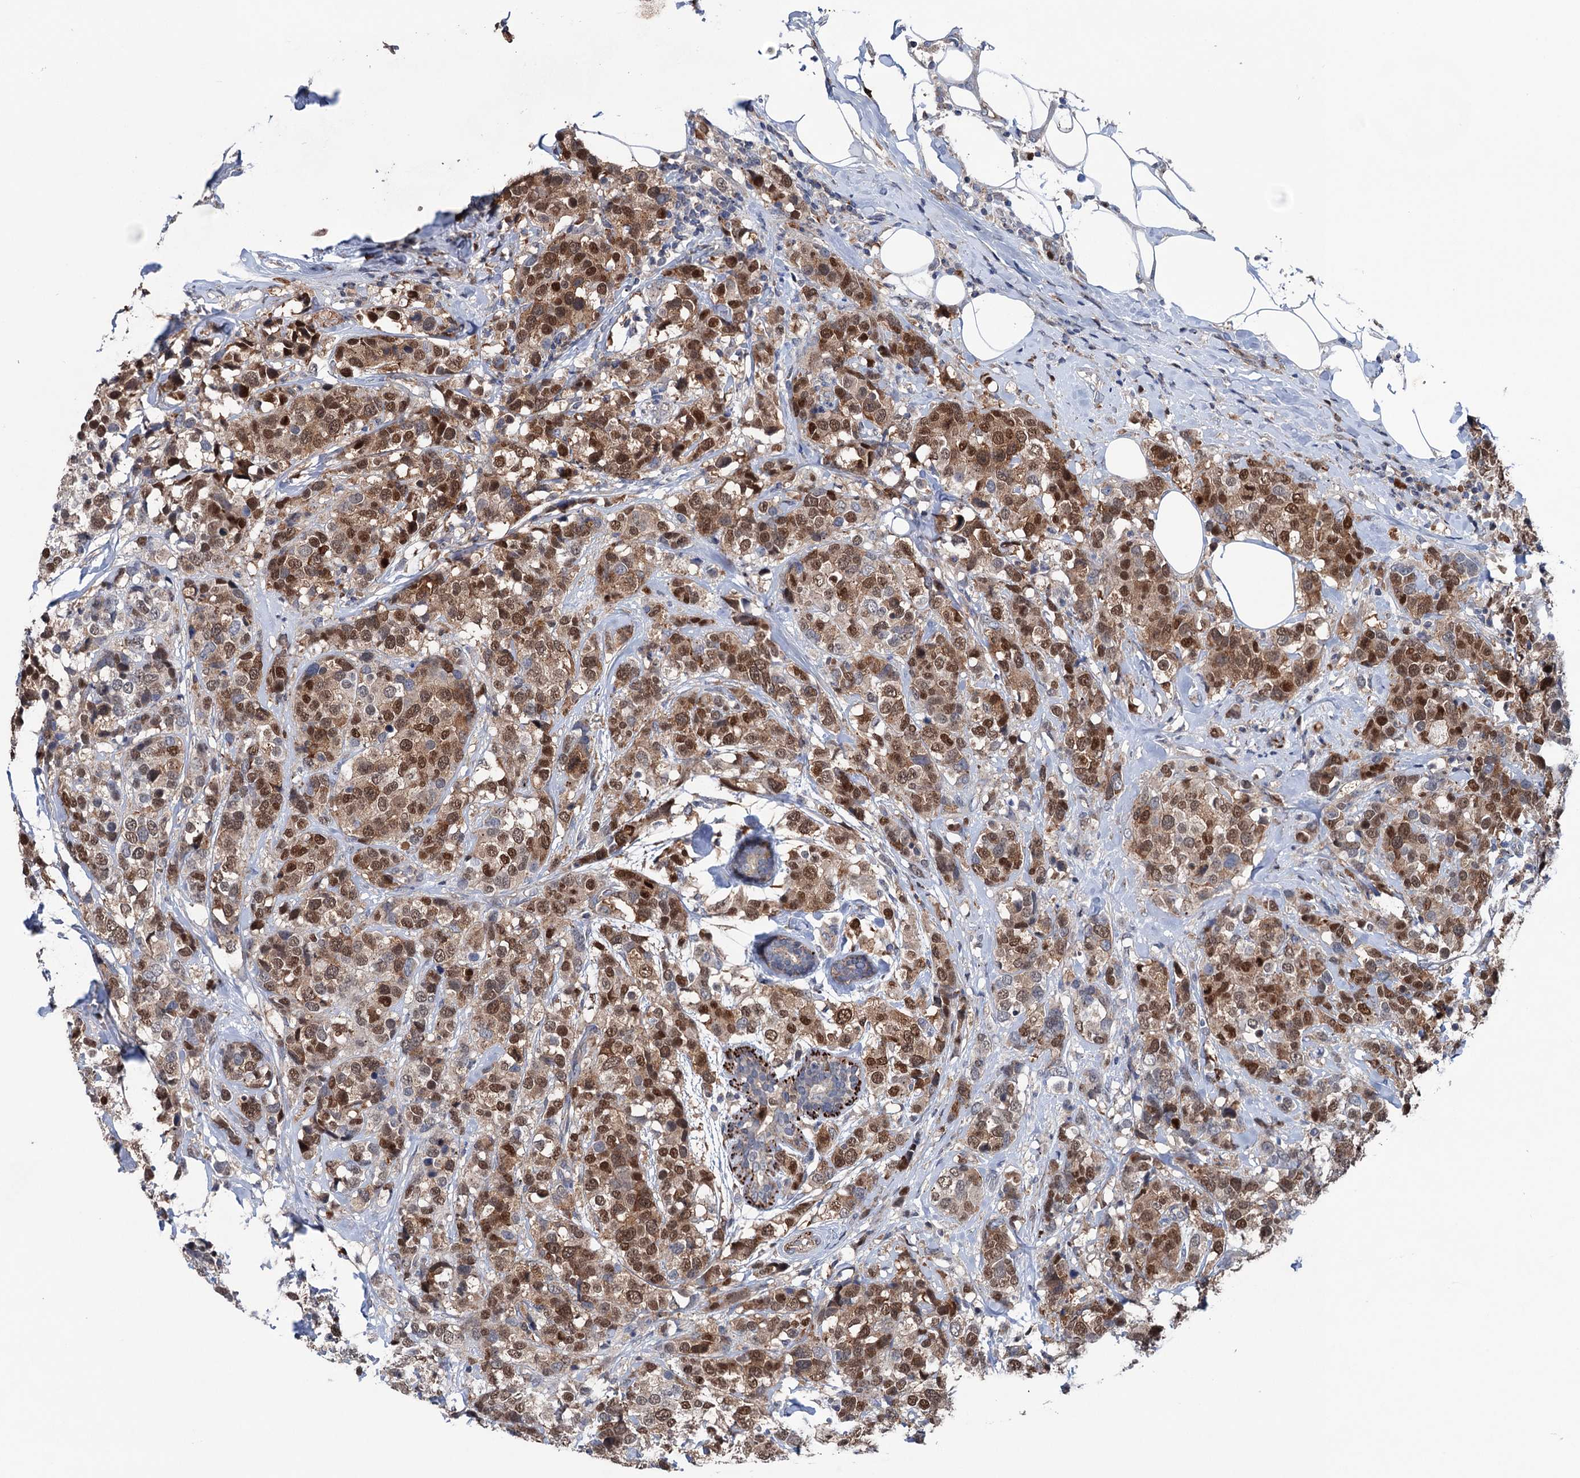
{"staining": {"intensity": "moderate", "quantity": ">75%", "location": "cytoplasmic/membranous,nuclear"}, "tissue": "breast cancer", "cell_type": "Tumor cells", "image_type": "cancer", "snomed": [{"axis": "morphology", "description": "Lobular carcinoma"}, {"axis": "topography", "description": "Breast"}], "caption": "Lobular carcinoma (breast) stained with DAB IHC shows medium levels of moderate cytoplasmic/membranous and nuclear positivity in approximately >75% of tumor cells. Using DAB (brown) and hematoxylin (blue) stains, captured at high magnification using brightfield microscopy.", "gene": "NCAPD2", "patient": {"sex": "female", "age": 59}}